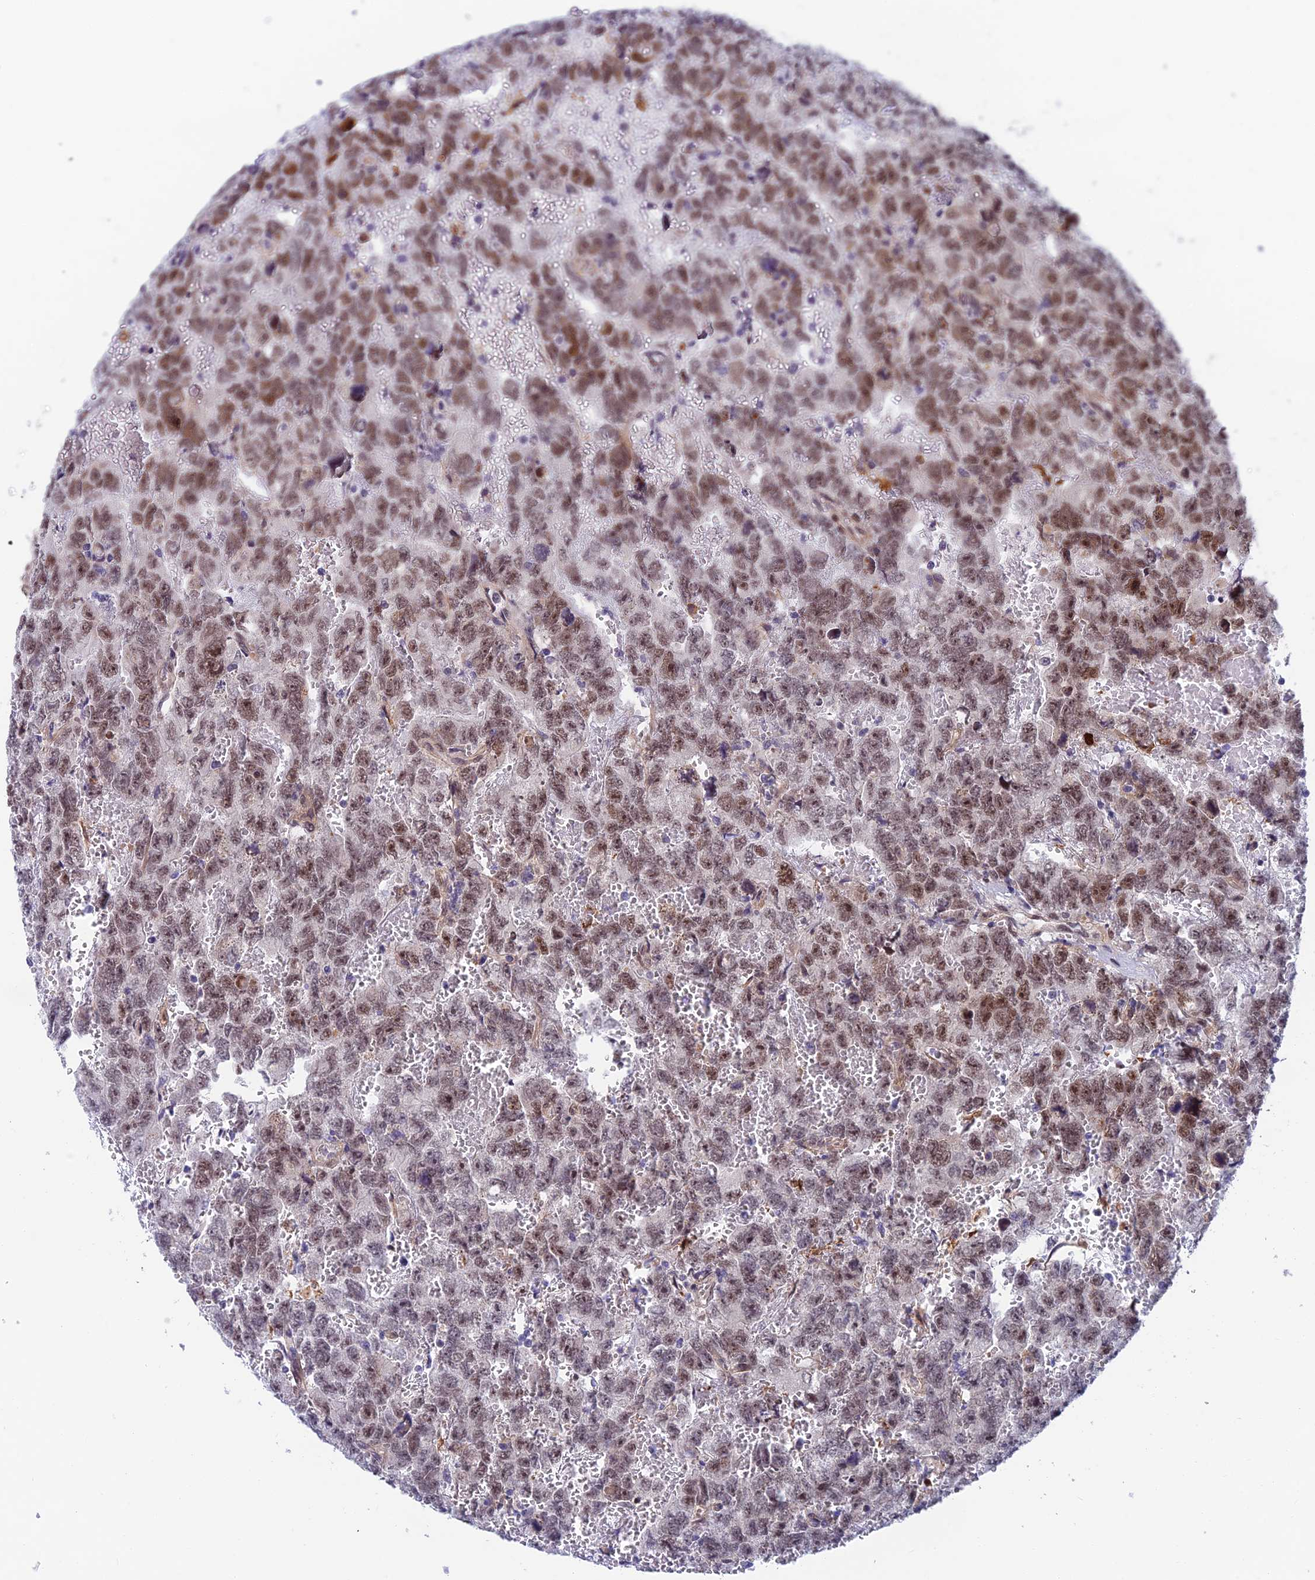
{"staining": {"intensity": "moderate", "quantity": ">75%", "location": "nuclear"}, "tissue": "testis cancer", "cell_type": "Tumor cells", "image_type": "cancer", "snomed": [{"axis": "morphology", "description": "Carcinoma, Embryonal, NOS"}, {"axis": "topography", "description": "Testis"}], "caption": "High-power microscopy captured an immunohistochemistry image of testis cancer (embryonal carcinoma), revealing moderate nuclear expression in approximately >75% of tumor cells. (Brightfield microscopy of DAB IHC at high magnification).", "gene": "NSMCE1", "patient": {"sex": "male", "age": 45}}